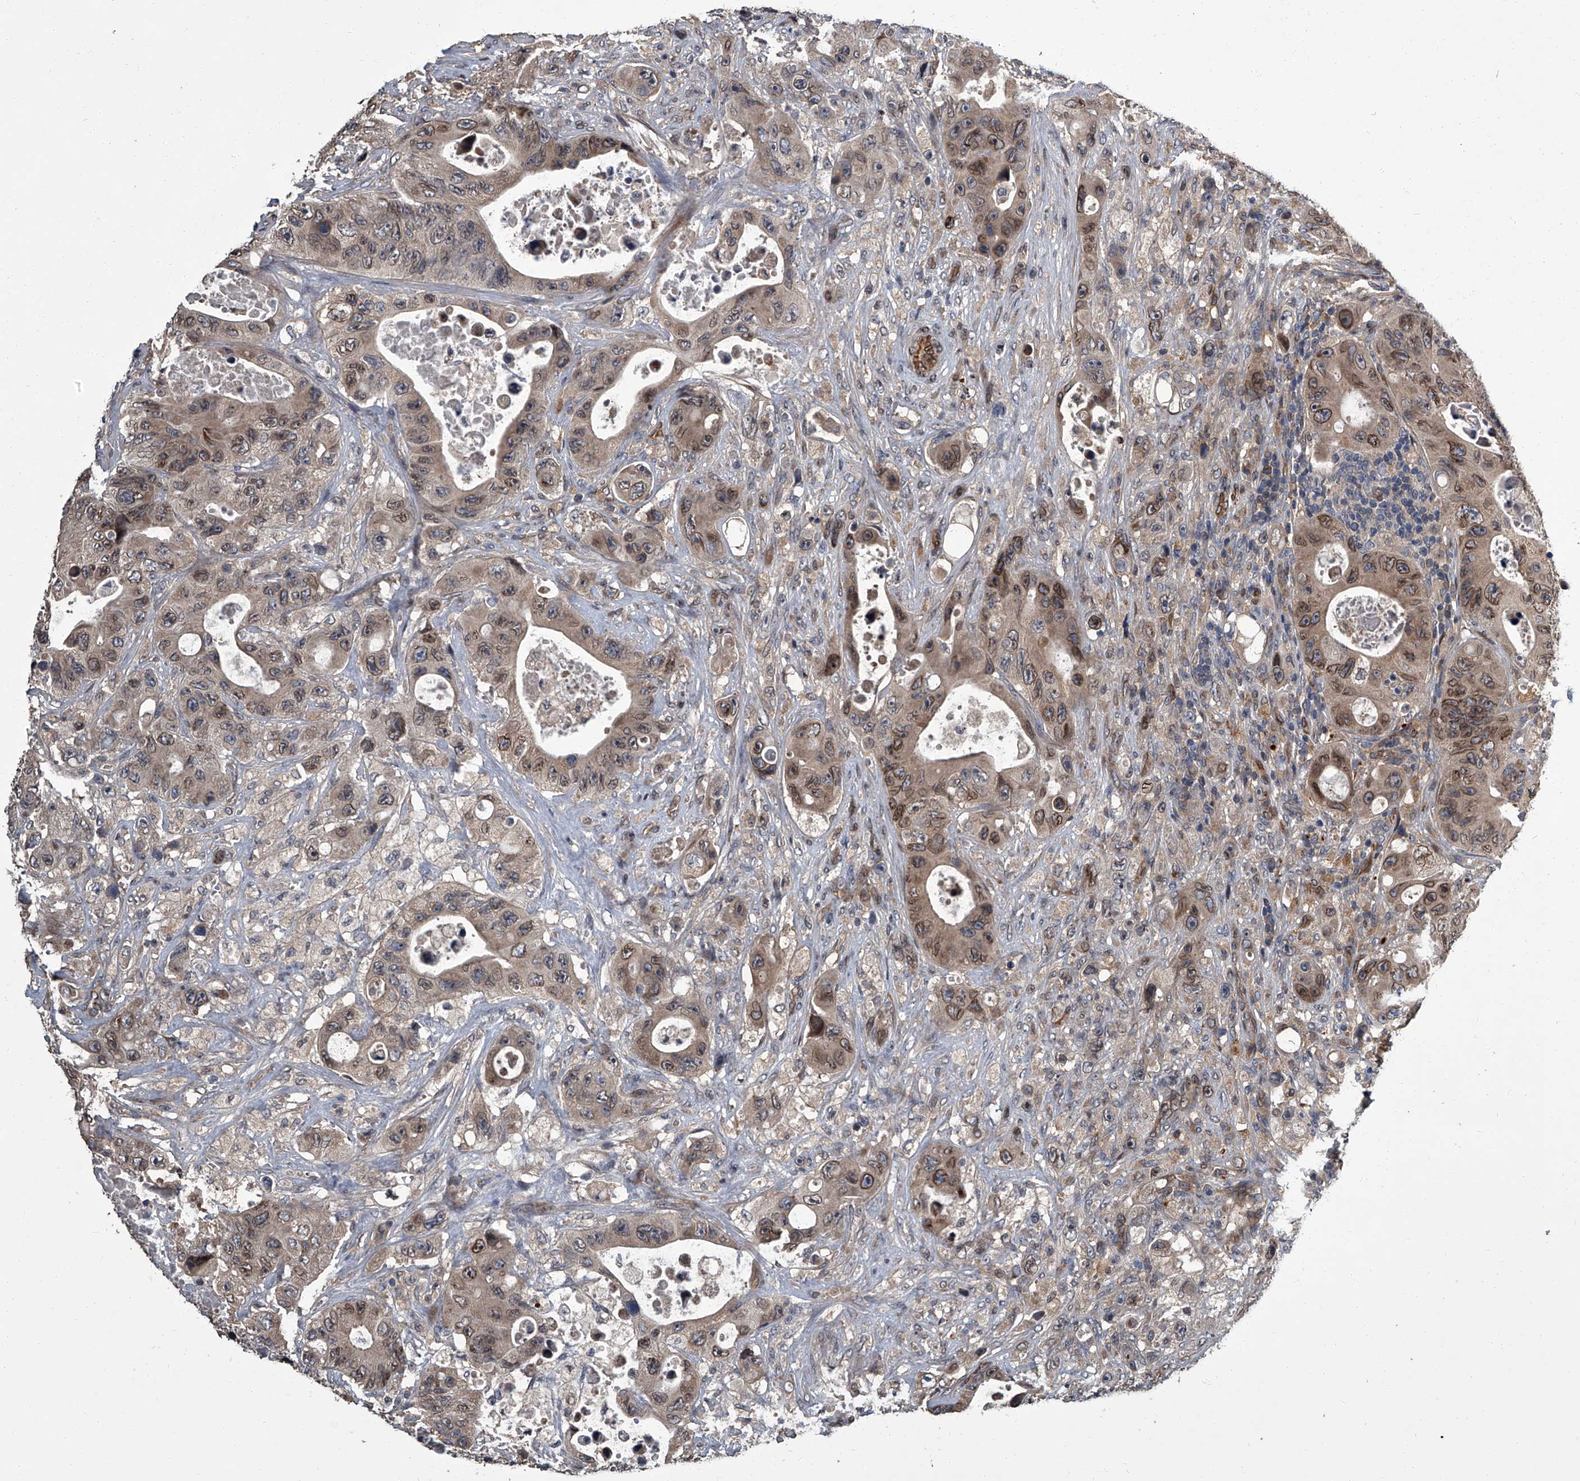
{"staining": {"intensity": "moderate", "quantity": ">75%", "location": "cytoplasmic/membranous,nuclear"}, "tissue": "colorectal cancer", "cell_type": "Tumor cells", "image_type": "cancer", "snomed": [{"axis": "morphology", "description": "Adenocarcinoma, NOS"}, {"axis": "topography", "description": "Colon"}], "caption": "Immunohistochemical staining of human colorectal cancer (adenocarcinoma) reveals medium levels of moderate cytoplasmic/membranous and nuclear expression in approximately >75% of tumor cells. (Brightfield microscopy of DAB IHC at high magnification).", "gene": "LRRC8C", "patient": {"sex": "female", "age": 46}}